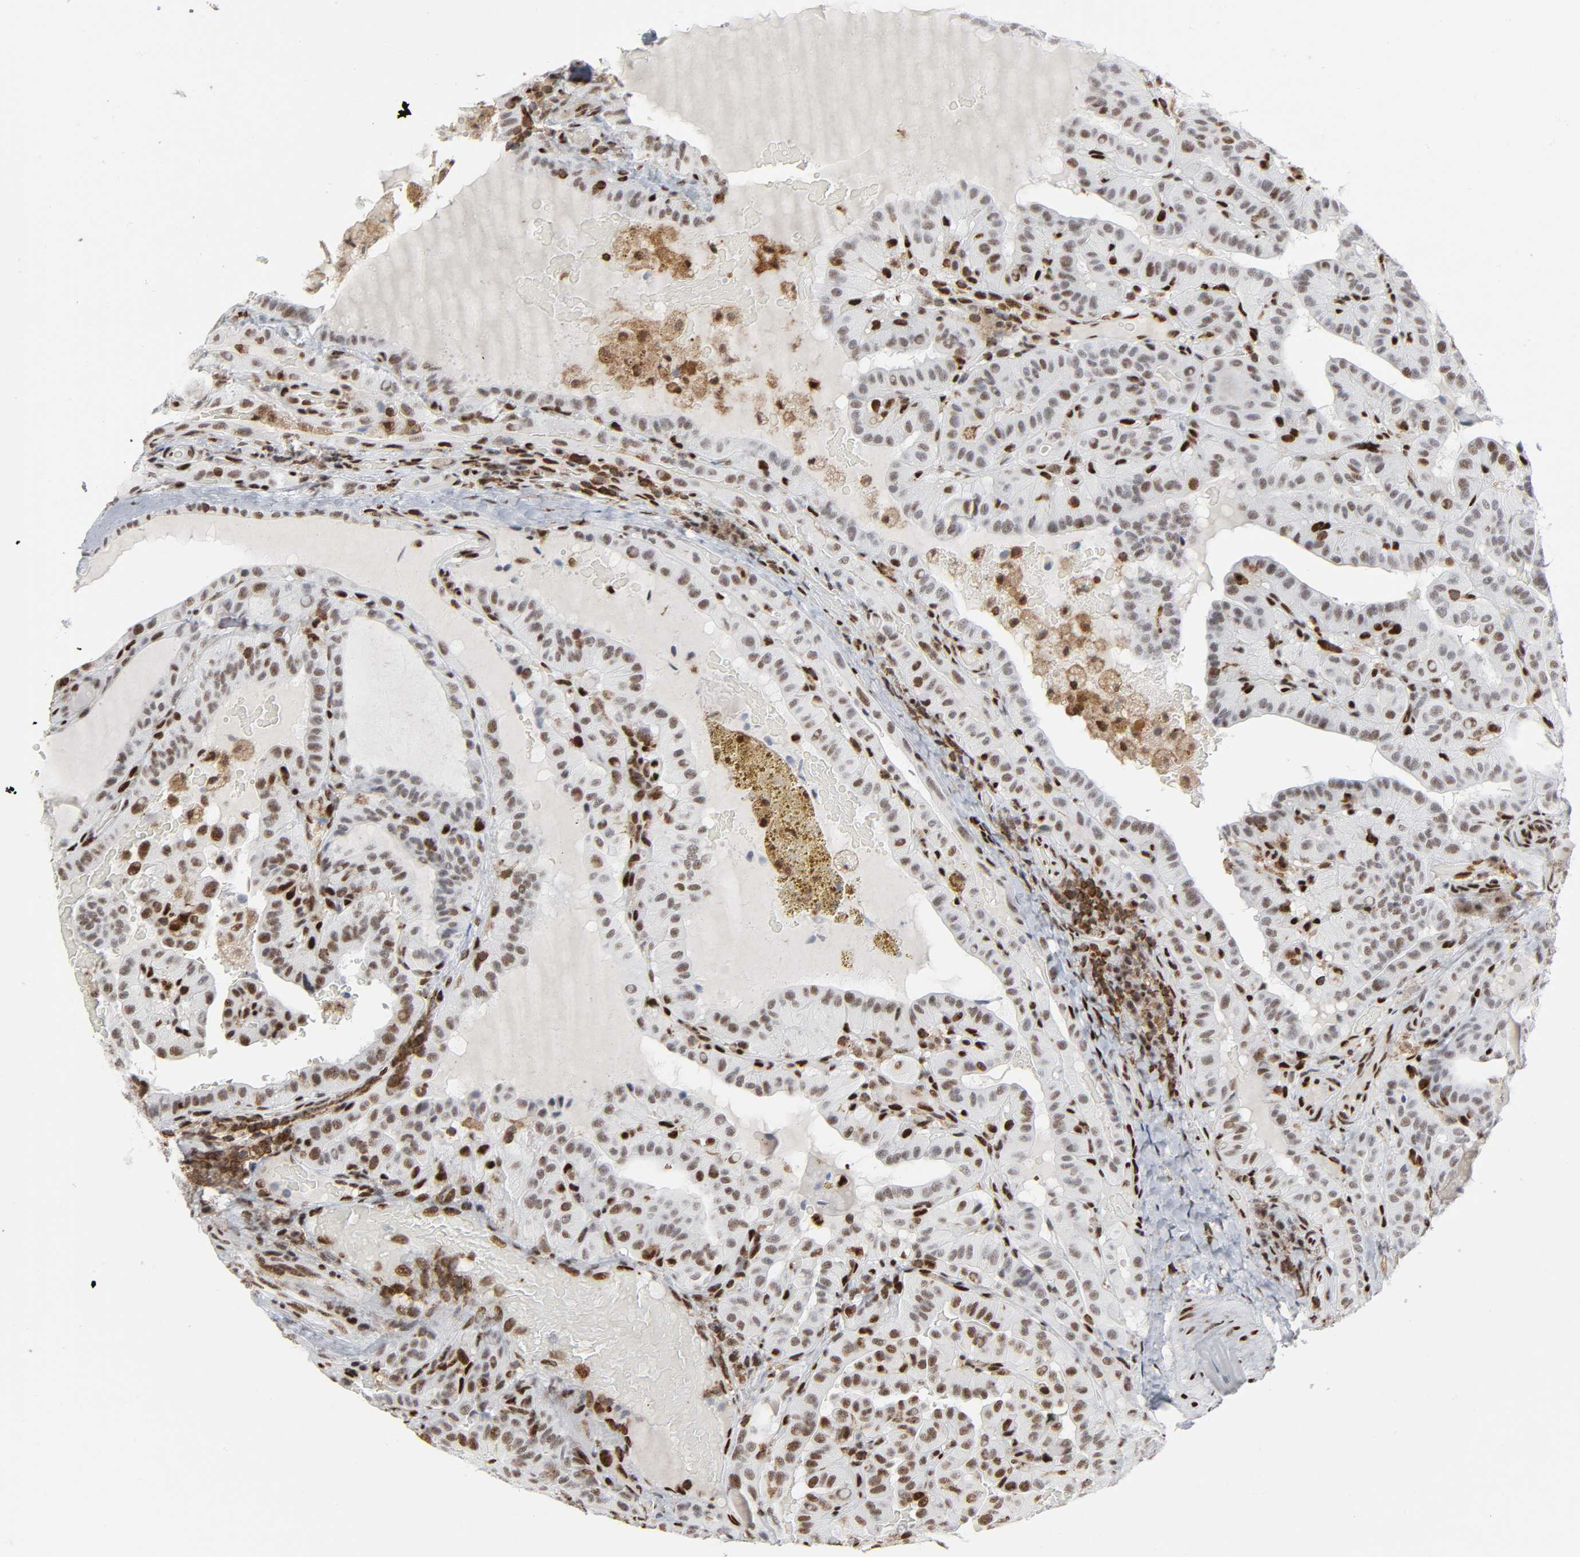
{"staining": {"intensity": "moderate", "quantity": ">75%", "location": "nuclear"}, "tissue": "thyroid cancer", "cell_type": "Tumor cells", "image_type": "cancer", "snomed": [{"axis": "morphology", "description": "Papillary adenocarcinoma, NOS"}, {"axis": "topography", "description": "Thyroid gland"}], "caption": "This is an image of immunohistochemistry (IHC) staining of thyroid papillary adenocarcinoma, which shows moderate positivity in the nuclear of tumor cells.", "gene": "WAS", "patient": {"sex": "male", "age": 77}}